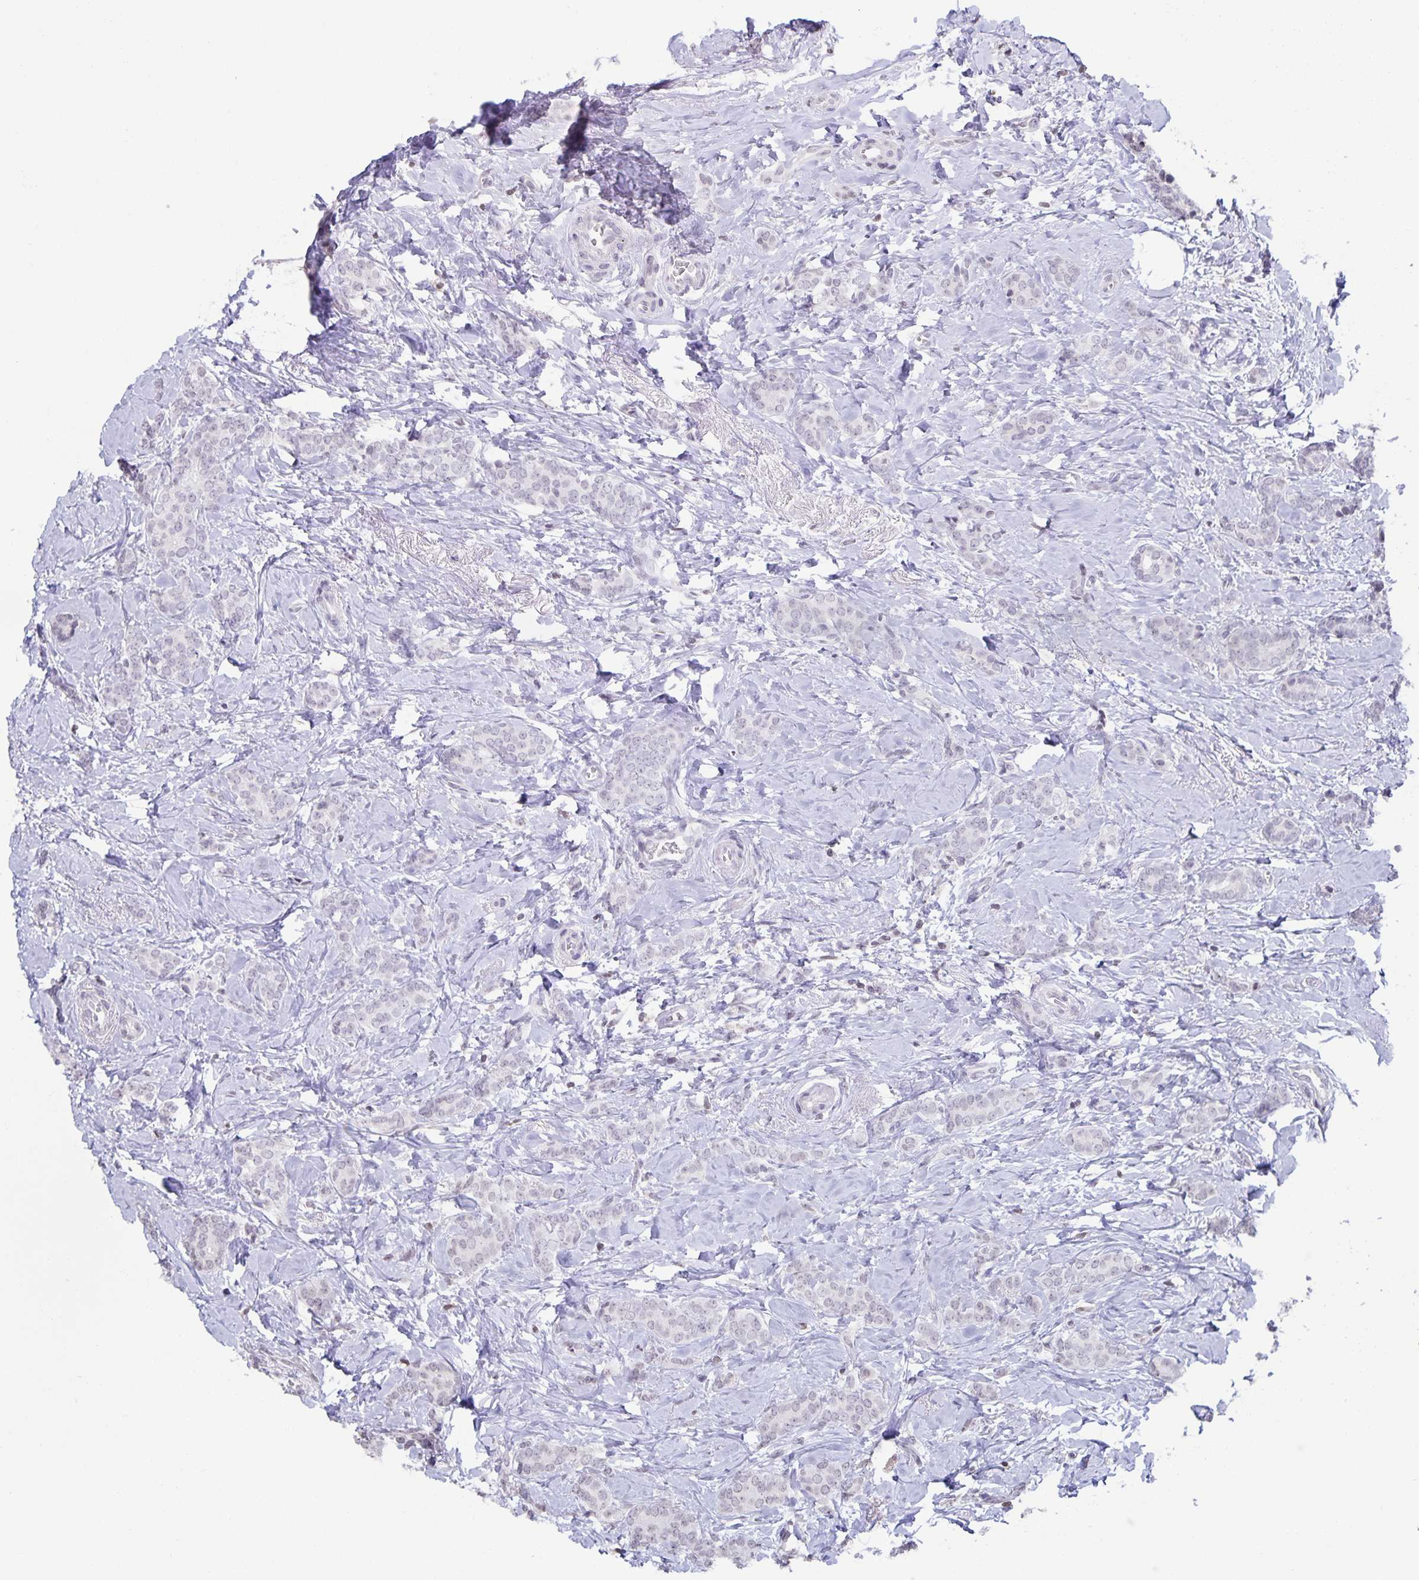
{"staining": {"intensity": "negative", "quantity": "none", "location": "none"}, "tissue": "breast cancer", "cell_type": "Tumor cells", "image_type": "cancer", "snomed": [{"axis": "morphology", "description": "Normal tissue, NOS"}, {"axis": "morphology", "description": "Duct carcinoma"}, {"axis": "topography", "description": "Breast"}], "caption": "DAB (3,3'-diaminobenzidine) immunohistochemical staining of breast intraductal carcinoma shows no significant expression in tumor cells.", "gene": "AQP4", "patient": {"sex": "female", "age": 77}}